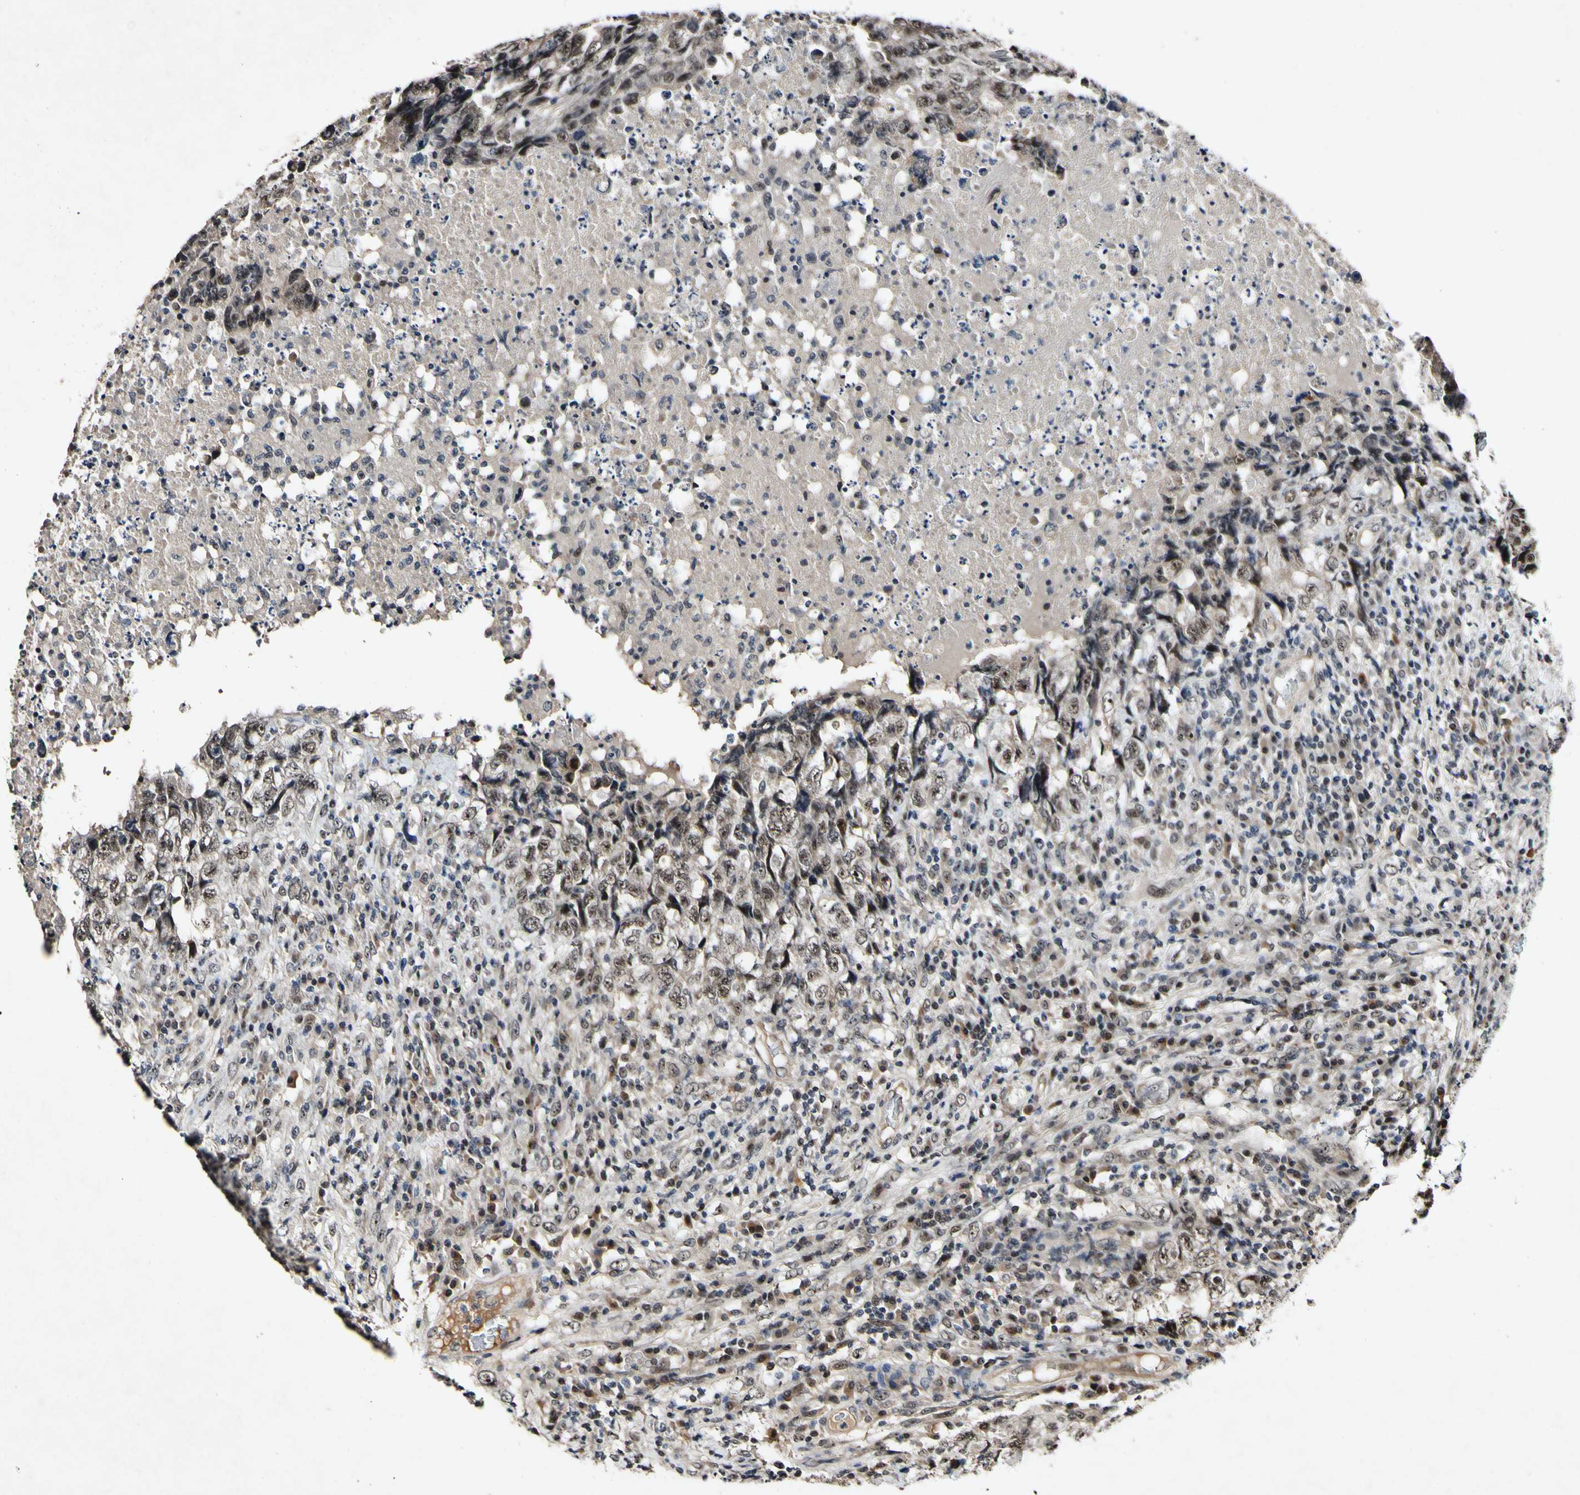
{"staining": {"intensity": "moderate", "quantity": ">75%", "location": "cytoplasmic/membranous,nuclear"}, "tissue": "testis cancer", "cell_type": "Tumor cells", "image_type": "cancer", "snomed": [{"axis": "morphology", "description": "Necrosis, NOS"}, {"axis": "morphology", "description": "Carcinoma, Embryonal, NOS"}, {"axis": "topography", "description": "Testis"}], "caption": "Brown immunohistochemical staining in embryonal carcinoma (testis) shows moderate cytoplasmic/membranous and nuclear staining in about >75% of tumor cells.", "gene": "POLR2F", "patient": {"sex": "male", "age": 19}}